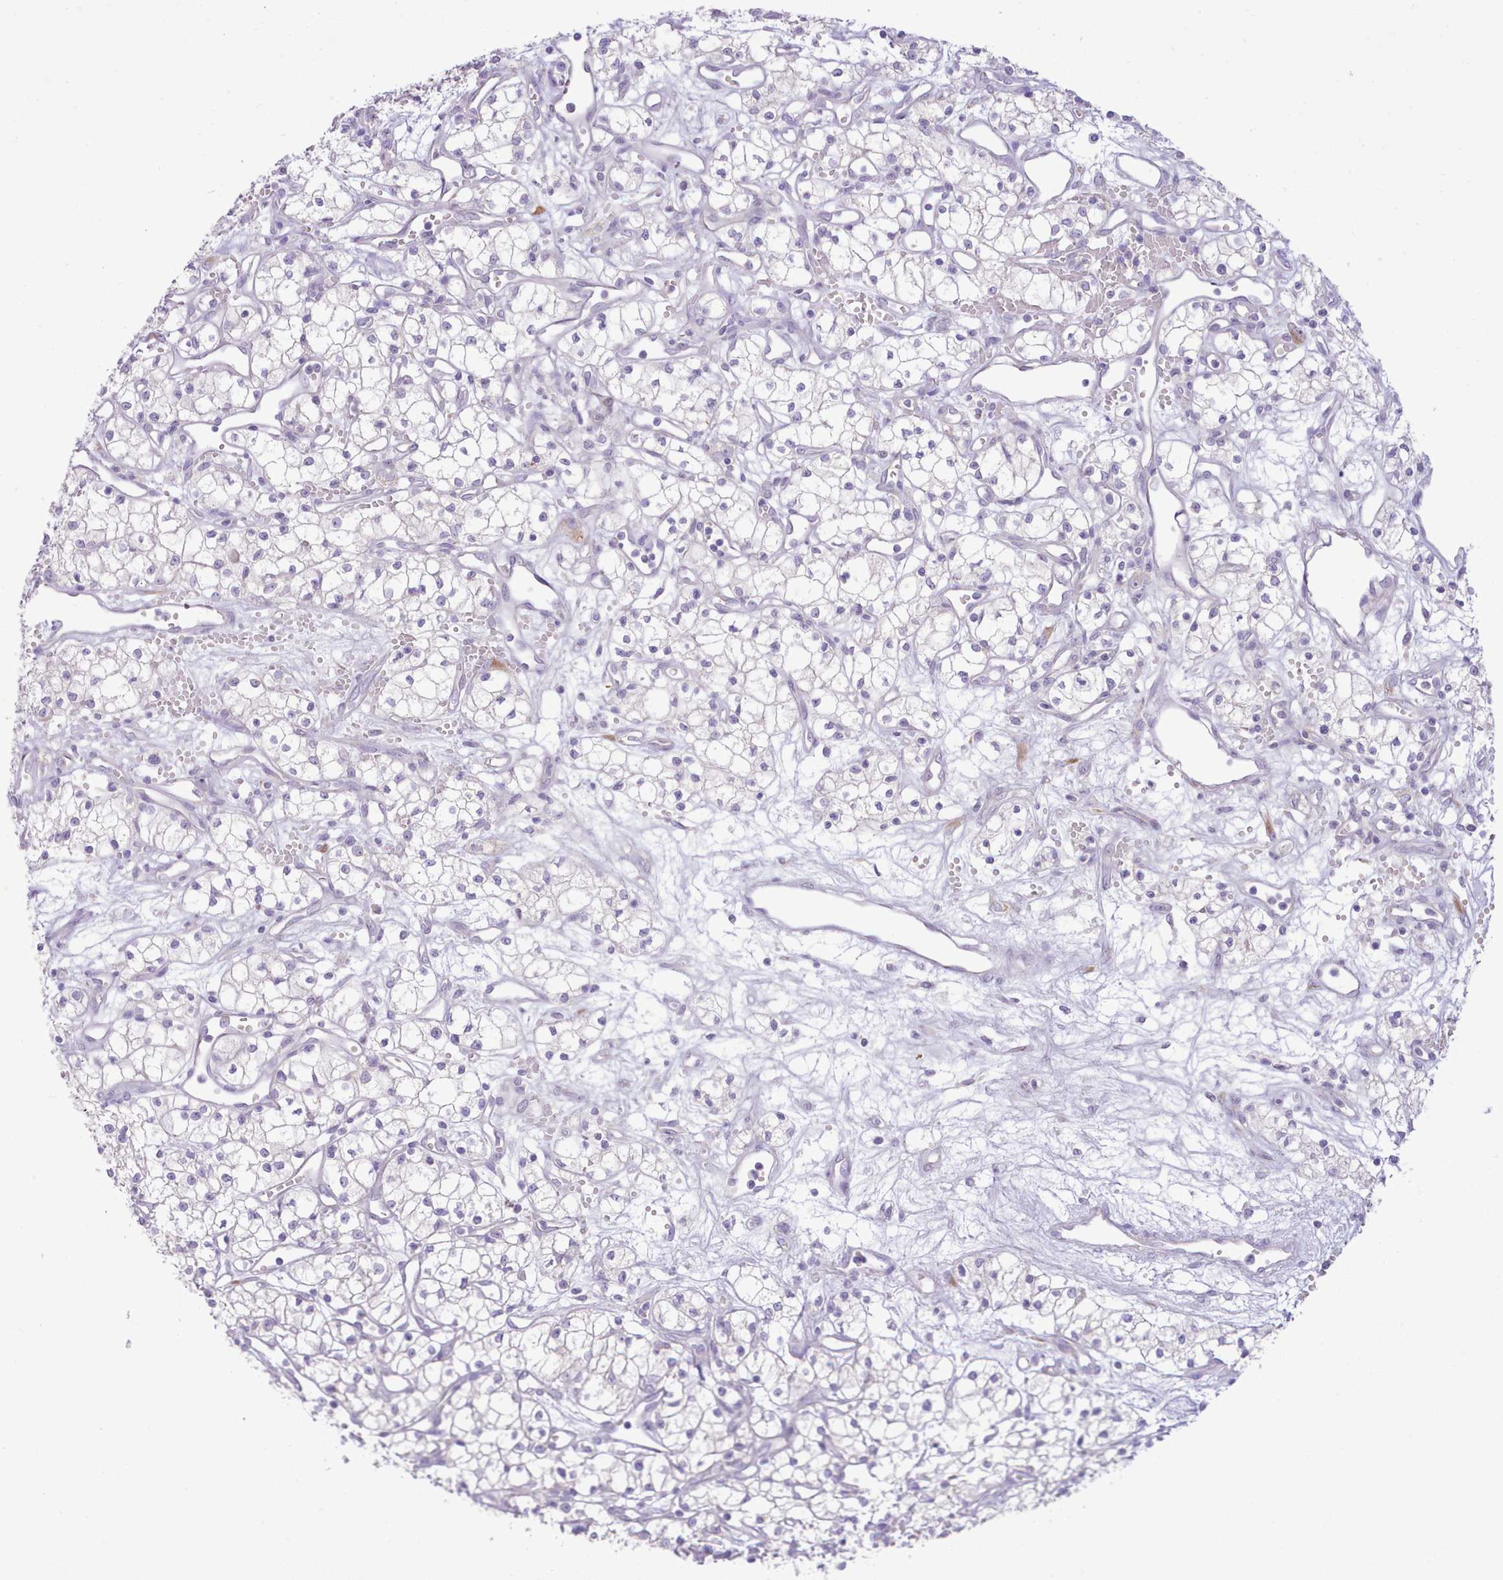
{"staining": {"intensity": "negative", "quantity": "none", "location": "none"}, "tissue": "renal cancer", "cell_type": "Tumor cells", "image_type": "cancer", "snomed": [{"axis": "morphology", "description": "Adenocarcinoma, NOS"}, {"axis": "topography", "description": "Kidney"}], "caption": "Immunohistochemistry (IHC) photomicrograph of neoplastic tissue: renal adenocarcinoma stained with DAB (3,3'-diaminobenzidine) shows no significant protein positivity in tumor cells. The staining was performed using DAB to visualize the protein expression in brown, while the nuclei were stained in blue with hematoxylin (Magnification: 20x).", "gene": "CCL1", "patient": {"sex": "male", "age": 59}}